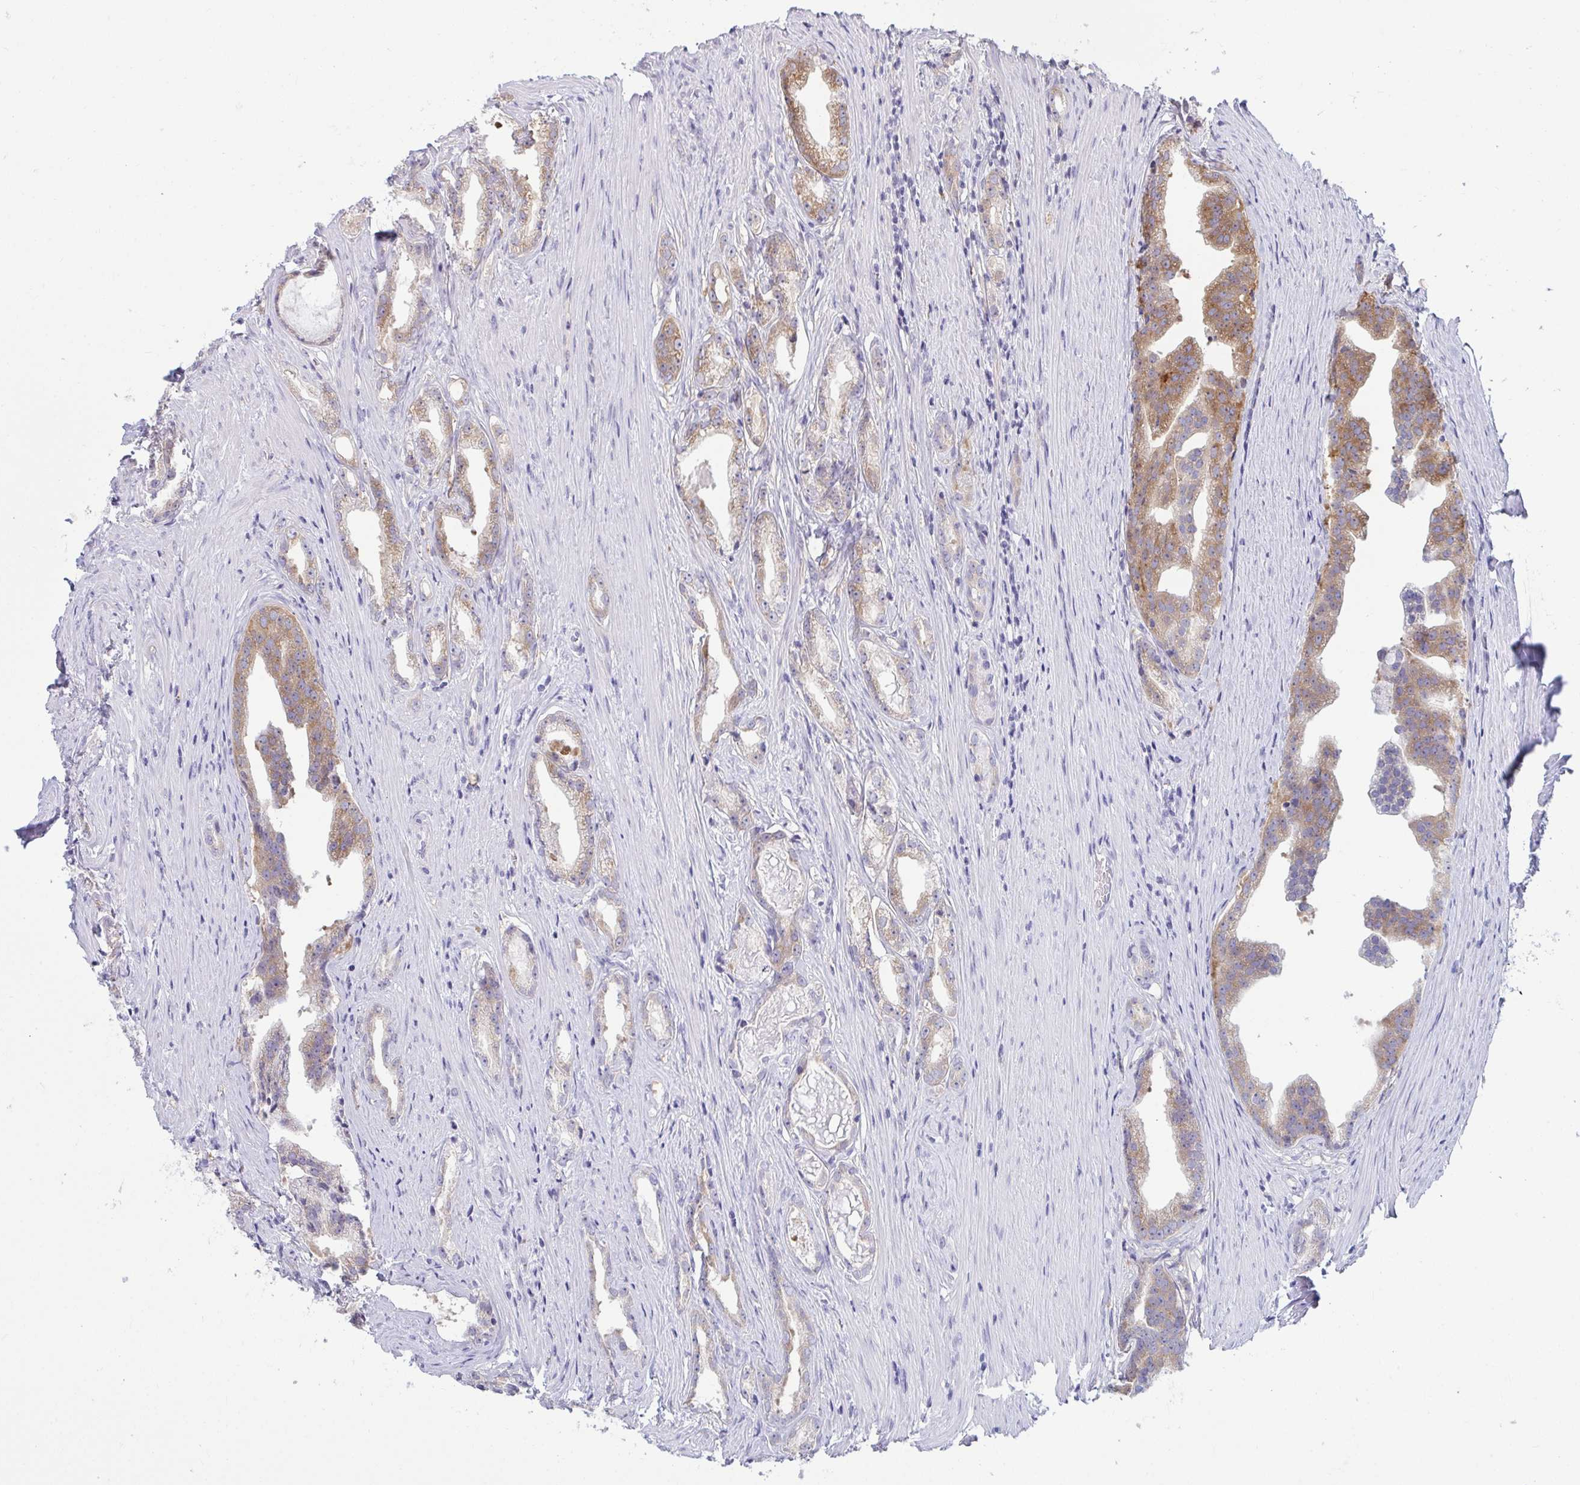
{"staining": {"intensity": "moderate", "quantity": ">75%", "location": "cytoplasmic/membranous"}, "tissue": "prostate cancer", "cell_type": "Tumor cells", "image_type": "cancer", "snomed": [{"axis": "morphology", "description": "Adenocarcinoma, Low grade"}, {"axis": "topography", "description": "Prostate"}], "caption": "The photomicrograph reveals staining of prostate cancer (low-grade adenocarcinoma), revealing moderate cytoplasmic/membranous protein staining (brown color) within tumor cells. The protein of interest is stained brown, and the nuclei are stained in blue (DAB IHC with brightfield microscopy, high magnification).", "gene": "TBC1D4", "patient": {"sex": "male", "age": 65}}